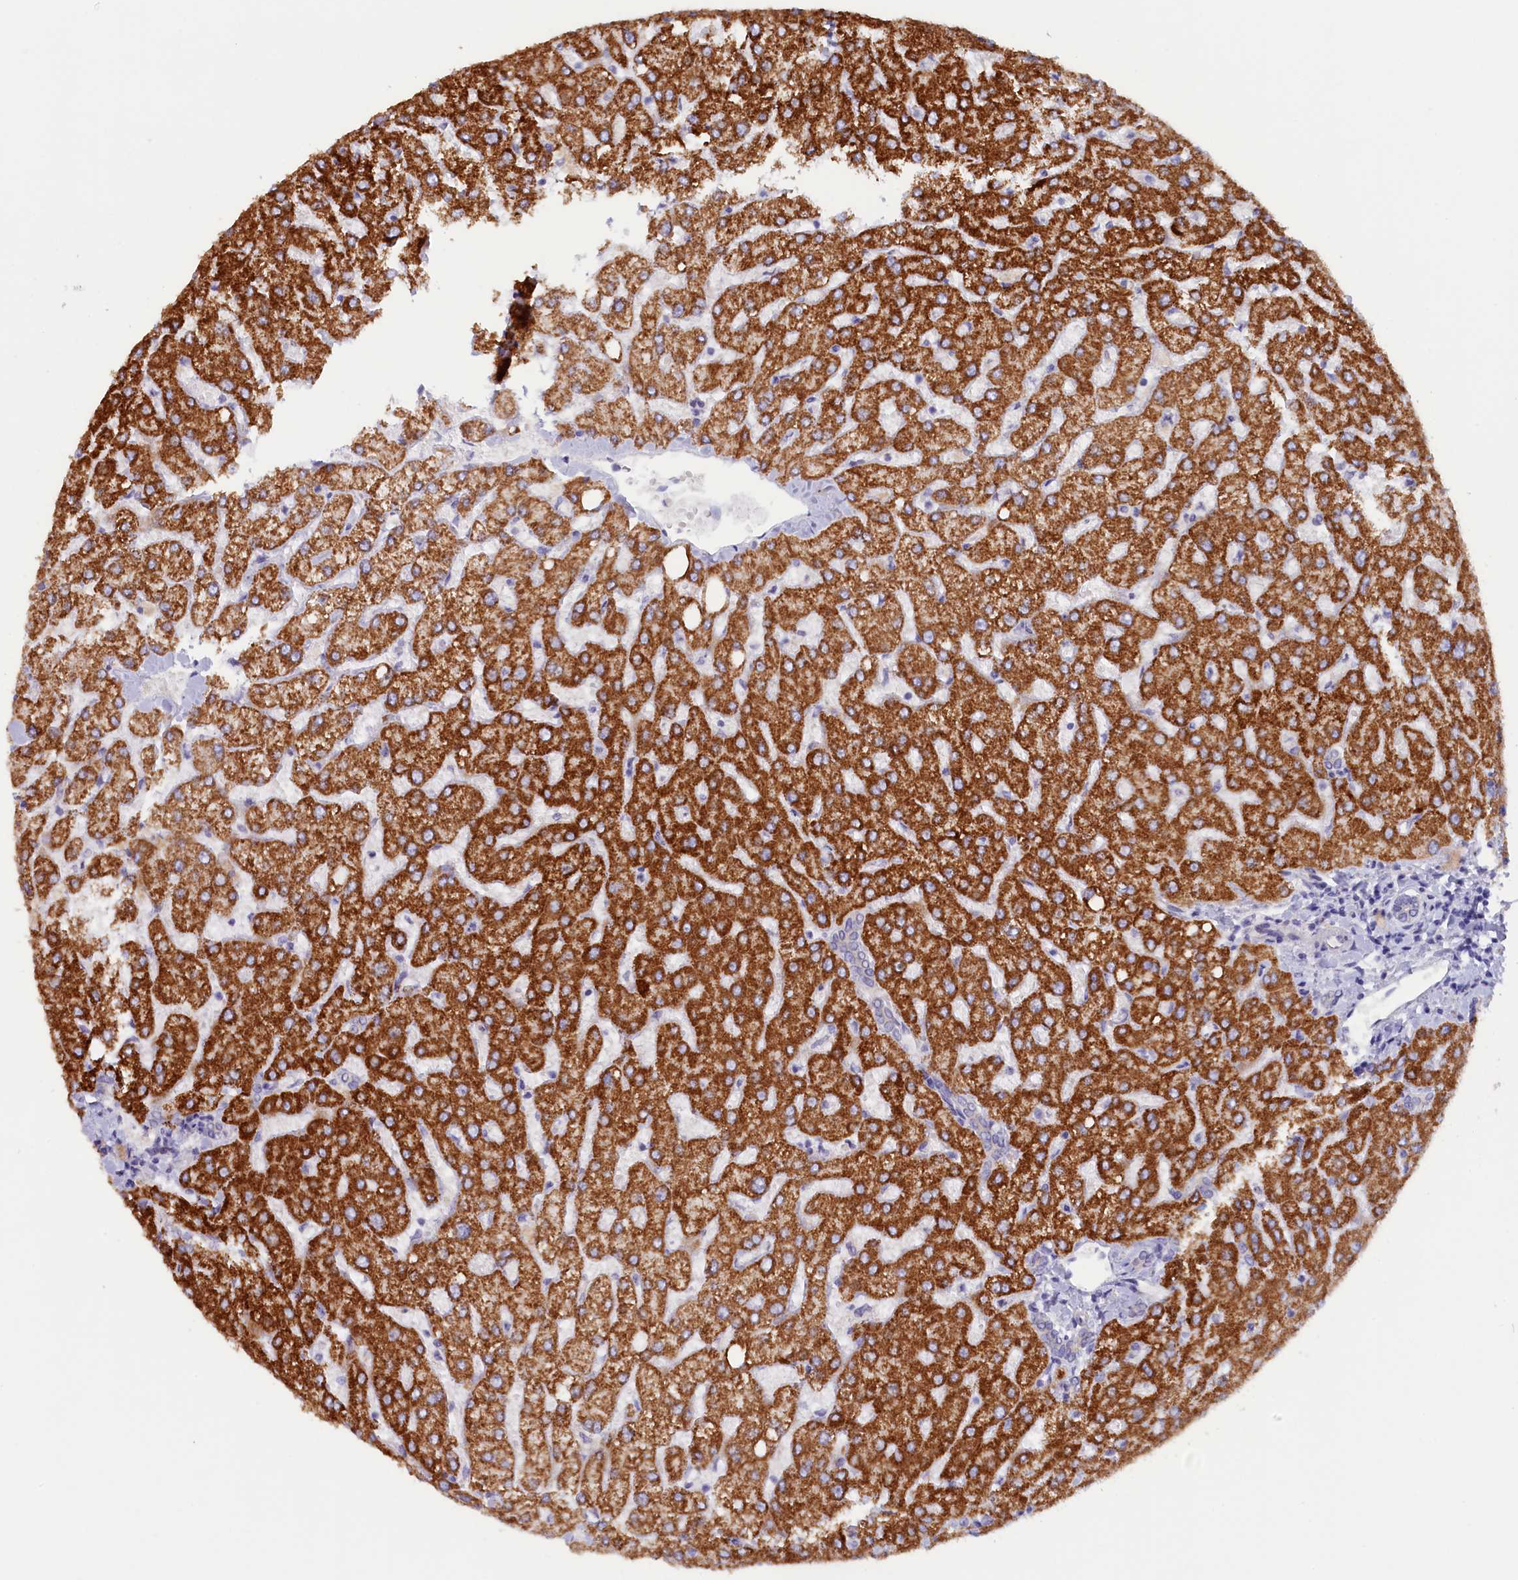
{"staining": {"intensity": "negative", "quantity": "none", "location": "none"}, "tissue": "liver", "cell_type": "Cholangiocytes", "image_type": "normal", "snomed": [{"axis": "morphology", "description": "Normal tissue, NOS"}, {"axis": "topography", "description": "Liver"}], "caption": "Normal liver was stained to show a protein in brown. There is no significant staining in cholangiocytes.", "gene": "ZSWIM4", "patient": {"sex": "female", "age": 54}}